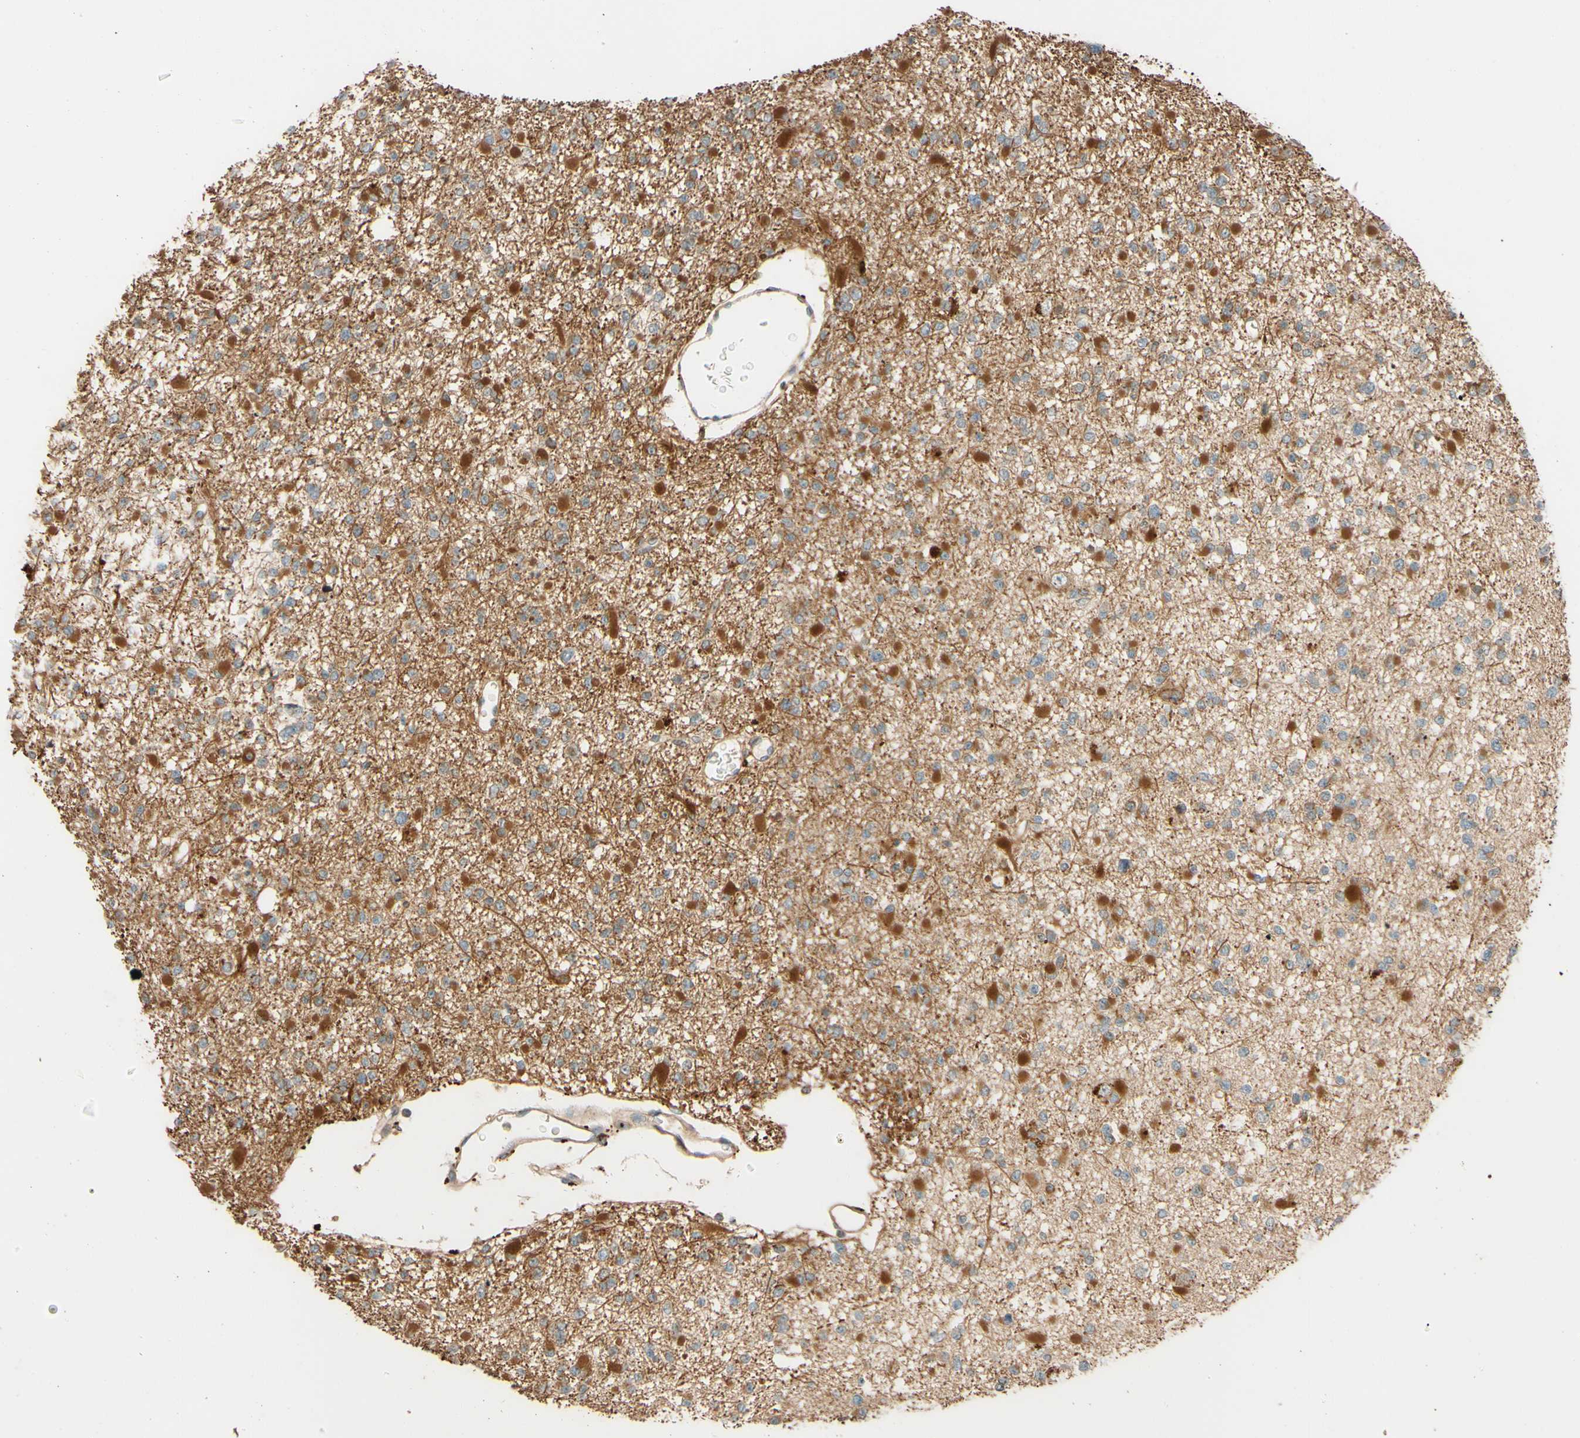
{"staining": {"intensity": "moderate", "quantity": "25%-75%", "location": "cytoplasmic/membranous"}, "tissue": "glioma", "cell_type": "Tumor cells", "image_type": "cancer", "snomed": [{"axis": "morphology", "description": "Glioma, malignant, Low grade"}, {"axis": "topography", "description": "Brain"}], "caption": "High-power microscopy captured an IHC image of malignant glioma (low-grade), revealing moderate cytoplasmic/membranous positivity in approximately 25%-75% of tumor cells.", "gene": "RNF19A", "patient": {"sex": "female", "age": 22}}